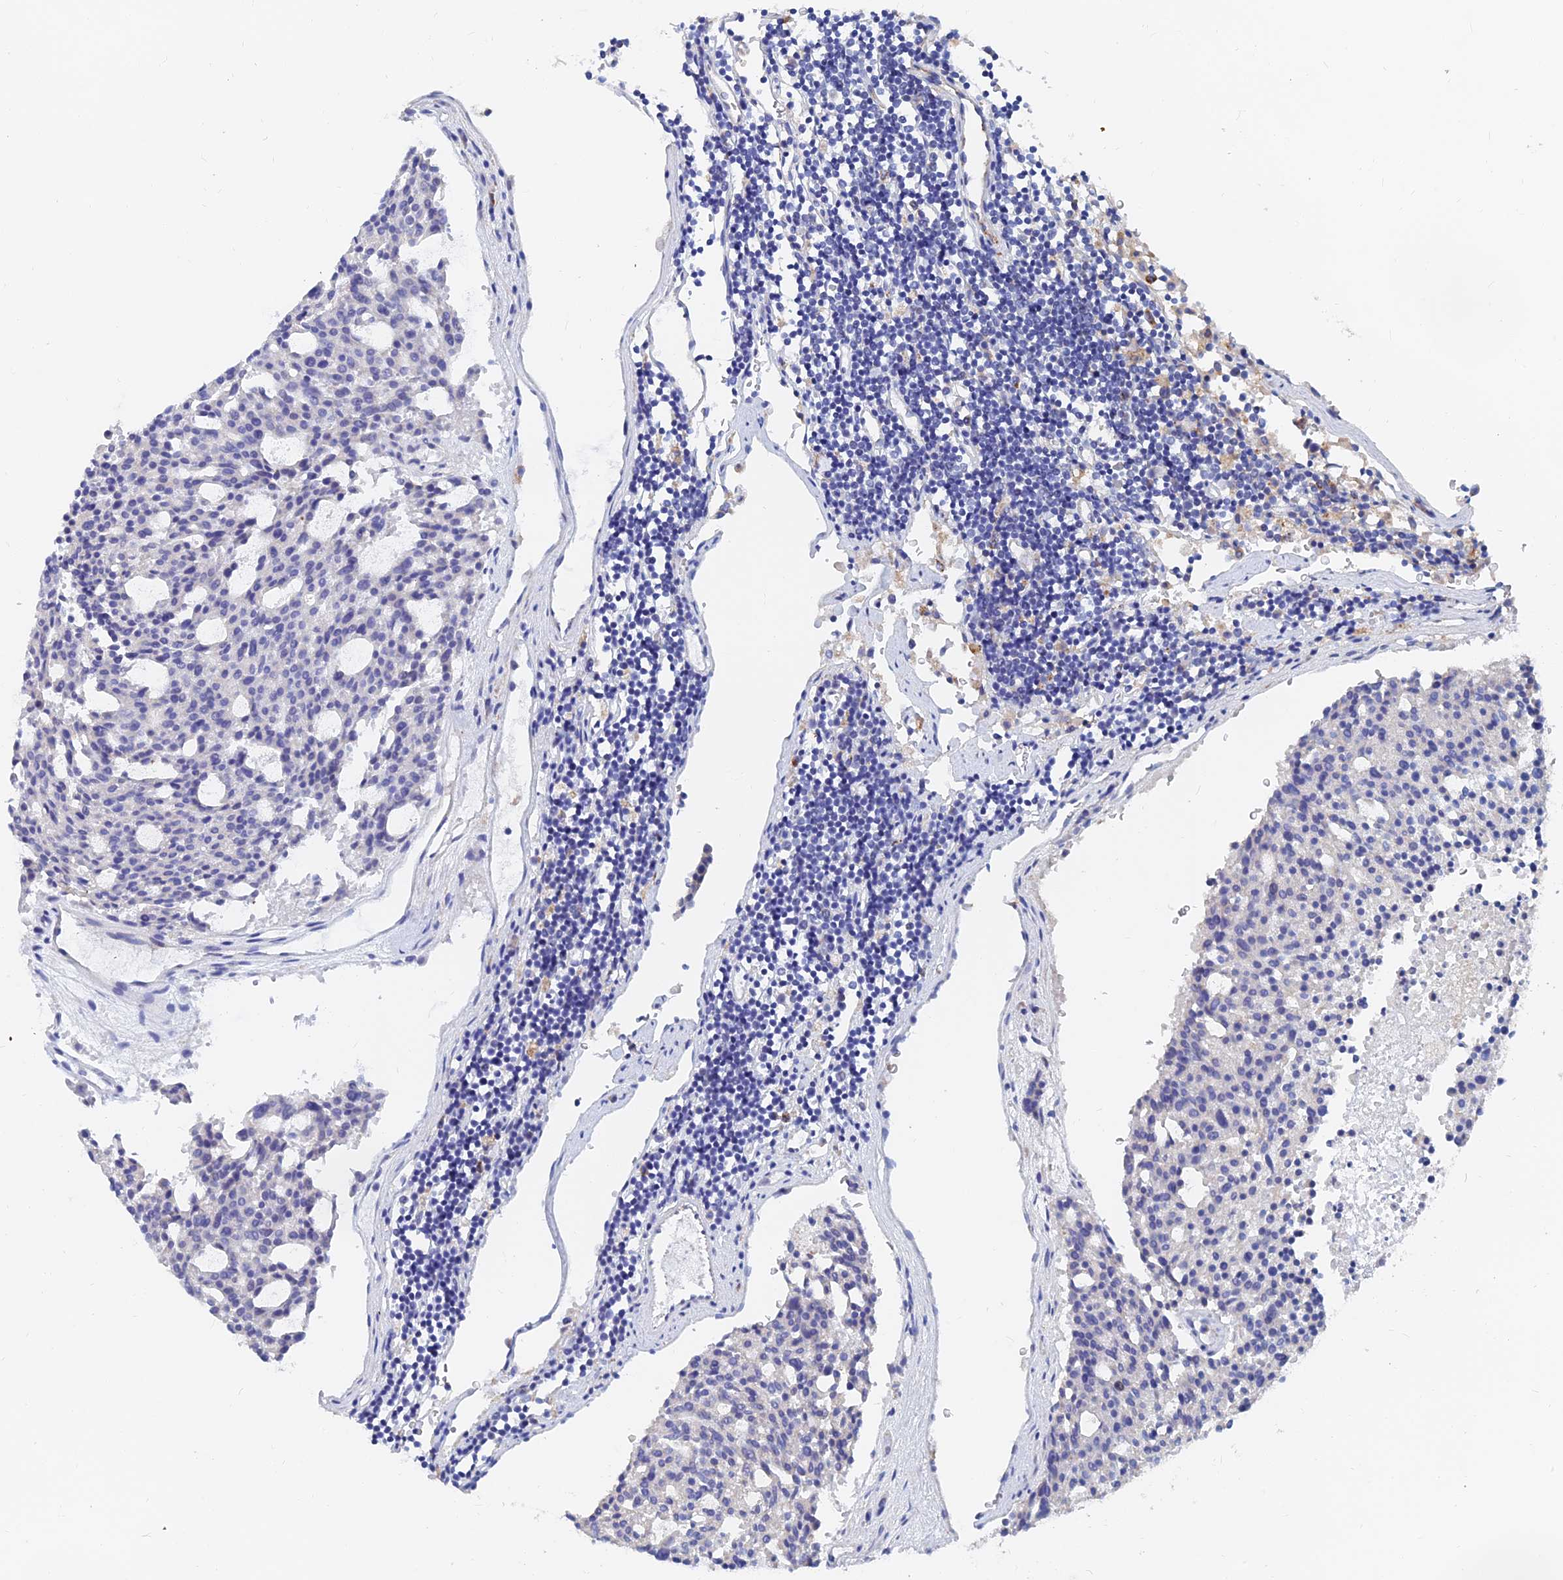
{"staining": {"intensity": "negative", "quantity": "none", "location": "none"}, "tissue": "carcinoid", "cell_type": "Tumor cells", "image_type": "cancer", "snomed": [{"axis": "morphology", "description": "Carcinoid, malignant, NOS"}, {"axis": "topography", "description": "Pancreas"}], "caption": "This is an IHC image of human carcinoid. There is no positivity in tumor cells.", "gene": "SPNS1", "patient": {"sex": "female", "age": 54}}